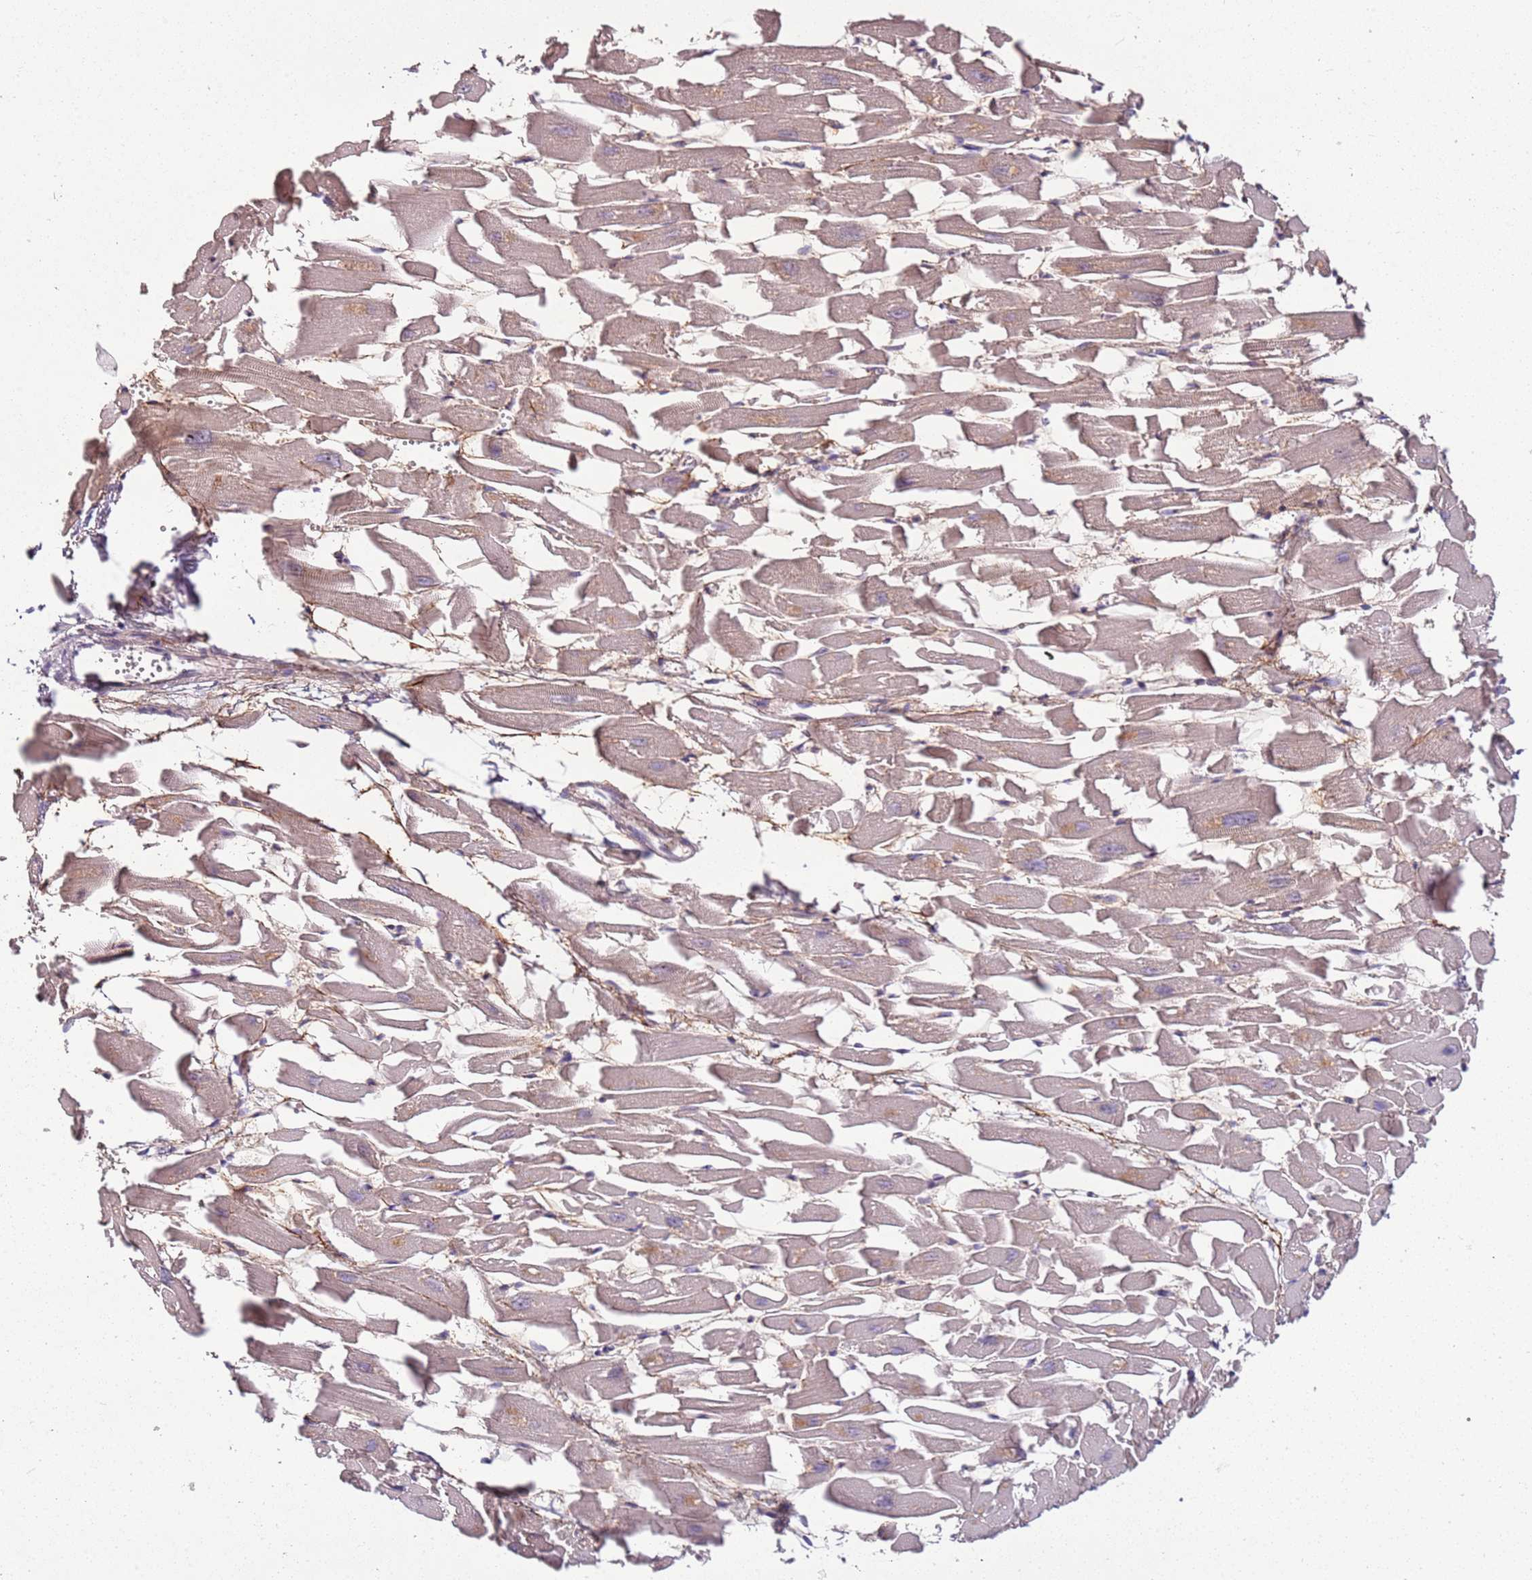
{"staining": {"intensity": "moderate", "quantity": "25%-75%", "location": "cytoplasmic/membranous,nuclear"}, "tissue": "heart muscle", "cell_type": "Cardiomyocytes", "image_type": "normal", "snomed": [{"axis": "morphology", "description": "Normal tissue, NOS"}, {"axis": "topography", "description": "Heart"}], "caption": "Protein staining of unremarkable heart muscle exhibits moderate cytoplasmic/membranous,nuclear staining in about 25%-75% of cardiomyocytes.", "gene": "PGLS", "patient": {"sex": "female", "age": 64}}